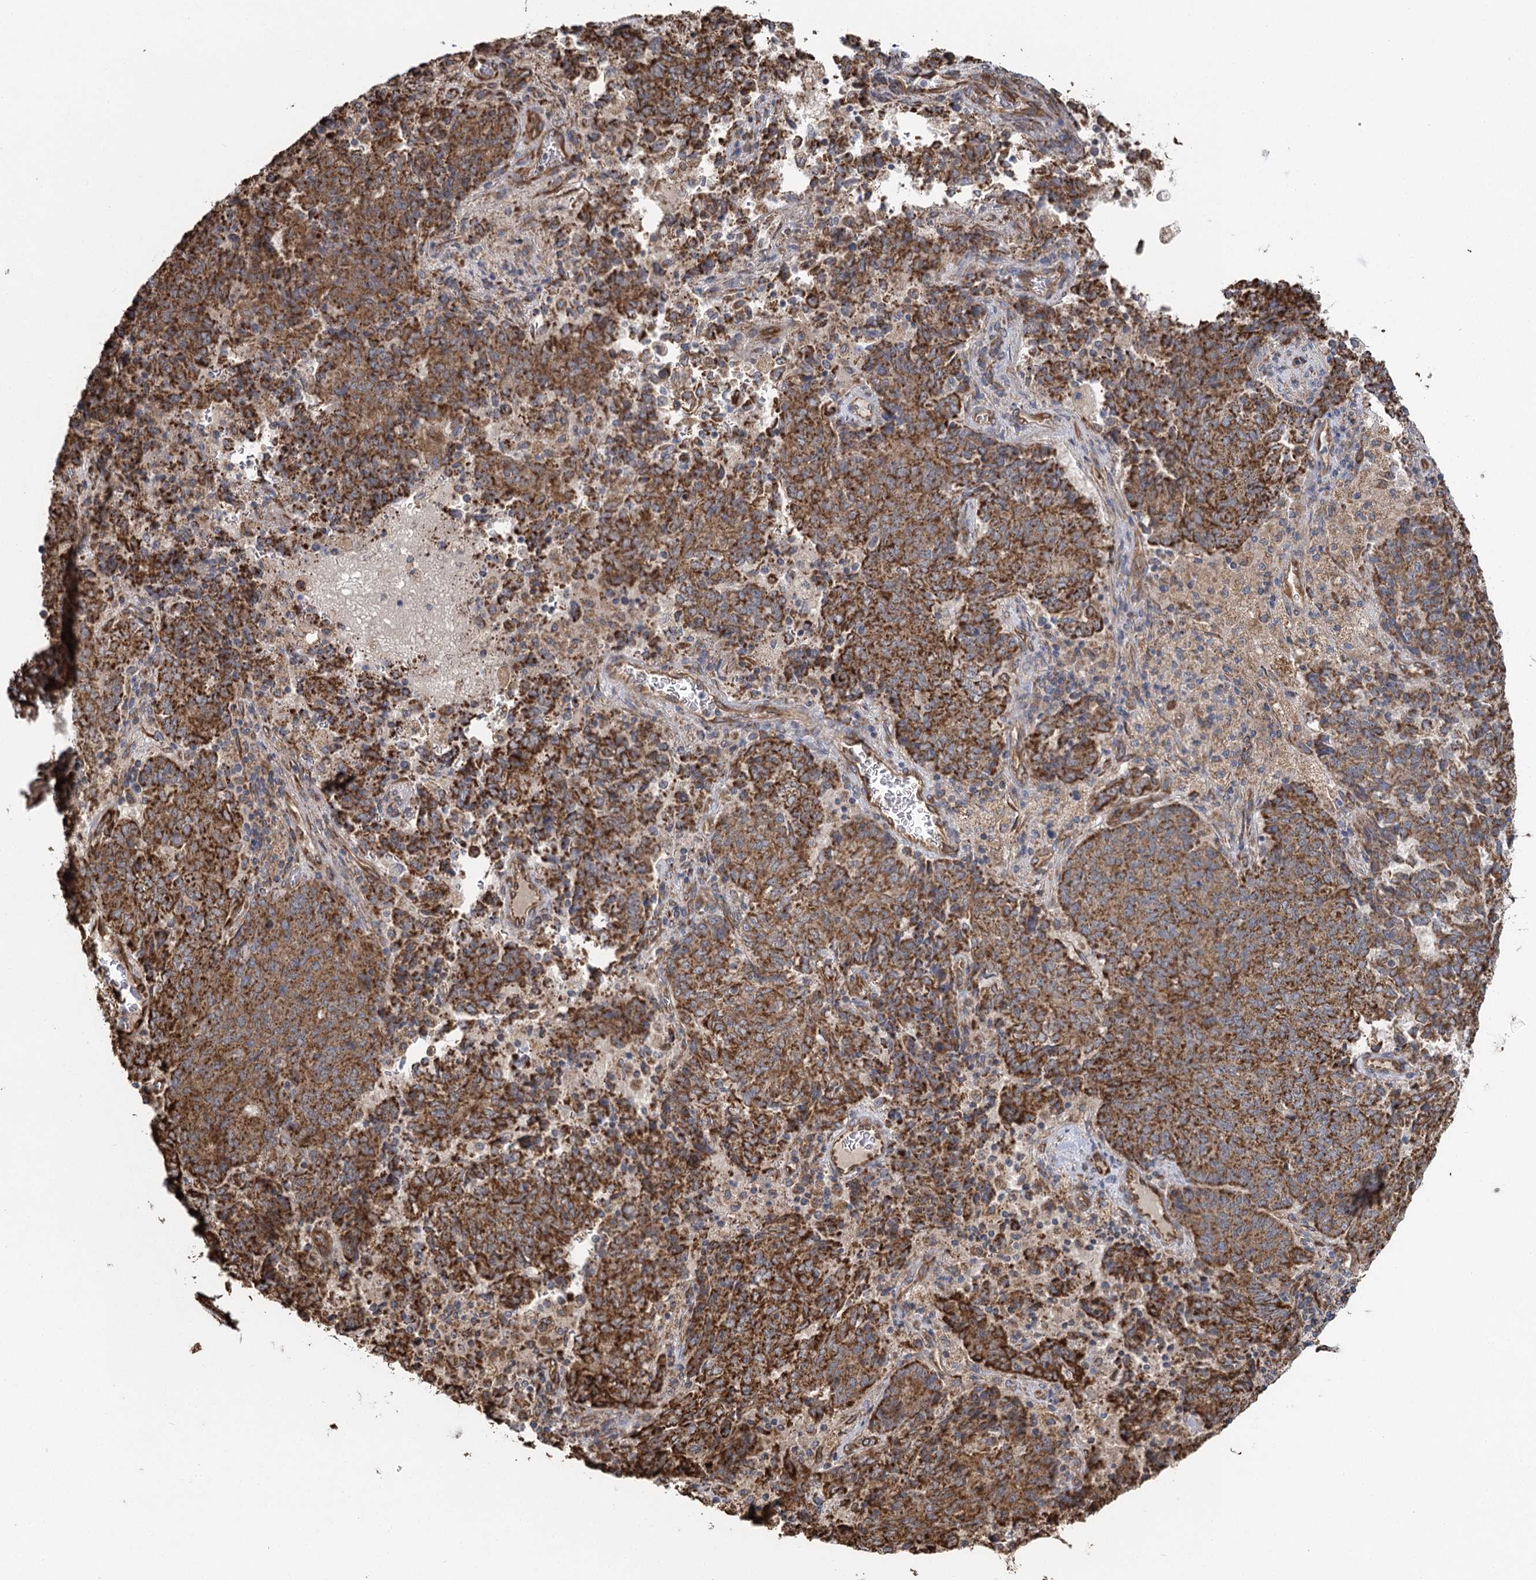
{"staining": {"intensity": "moderate", "quantity": ">75%", "location": "cytoplasmic/membranous"}, "tissue": "endometrial cancer", "cell_type": "Tumor cells", "image_type": "cancer", "snomed": [{"axis": "morphology", "description": "Adenocarcinoma, NOS"}, {"axis": "topography", "description": "Endometrium"}], "caption": "Protein expression analysis of adenocarcinoma (endometrial) displays moderate cytoplasmic/membranous positivity in approximately >75% of tumor cells. (Brightfield microscopy of DAB IHC at high magnification).", "gene": "IL11RA", "patient": {"sex": "female", "age": 80}}